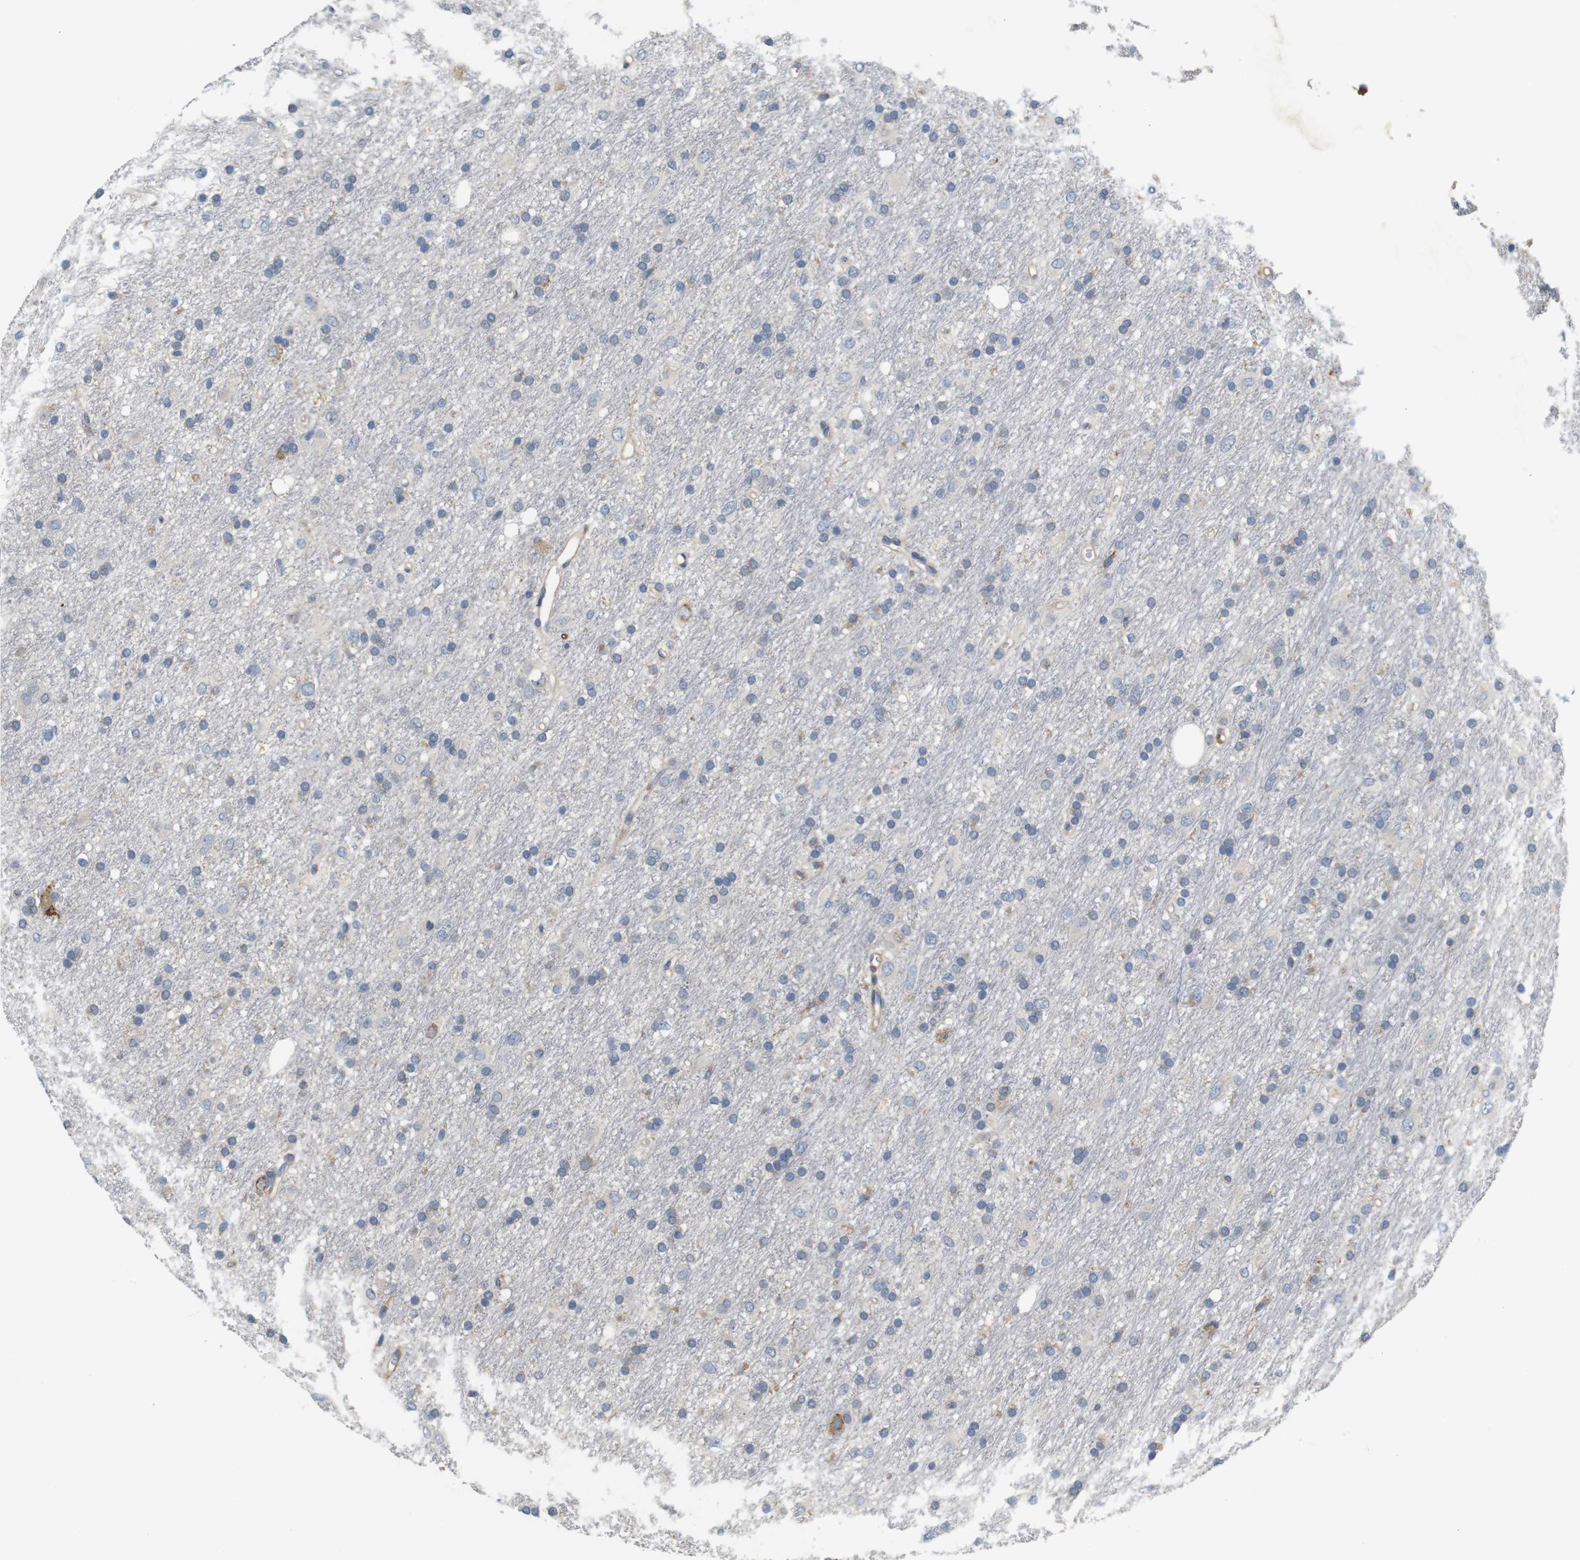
{"staining": {"intensity": "moderate", "quantity": "<25%", "location": "cytoplasmic/membranous"}, "tissue": "glioma", "cell_type": "Tumor cells", "image_type": "cancer", "snomed": [{"axis": "morphology", "description": "Glioma, malignant, Low grade"}, {"axis": "topography", "description": "Brain"}], "caption": "Human low-grade glioma (malignant) stained with a protein marker exhibits moderate staining in tumor cells.", "gene": "UBE2G2", "patient": {"sex": "male", "age": 77}}